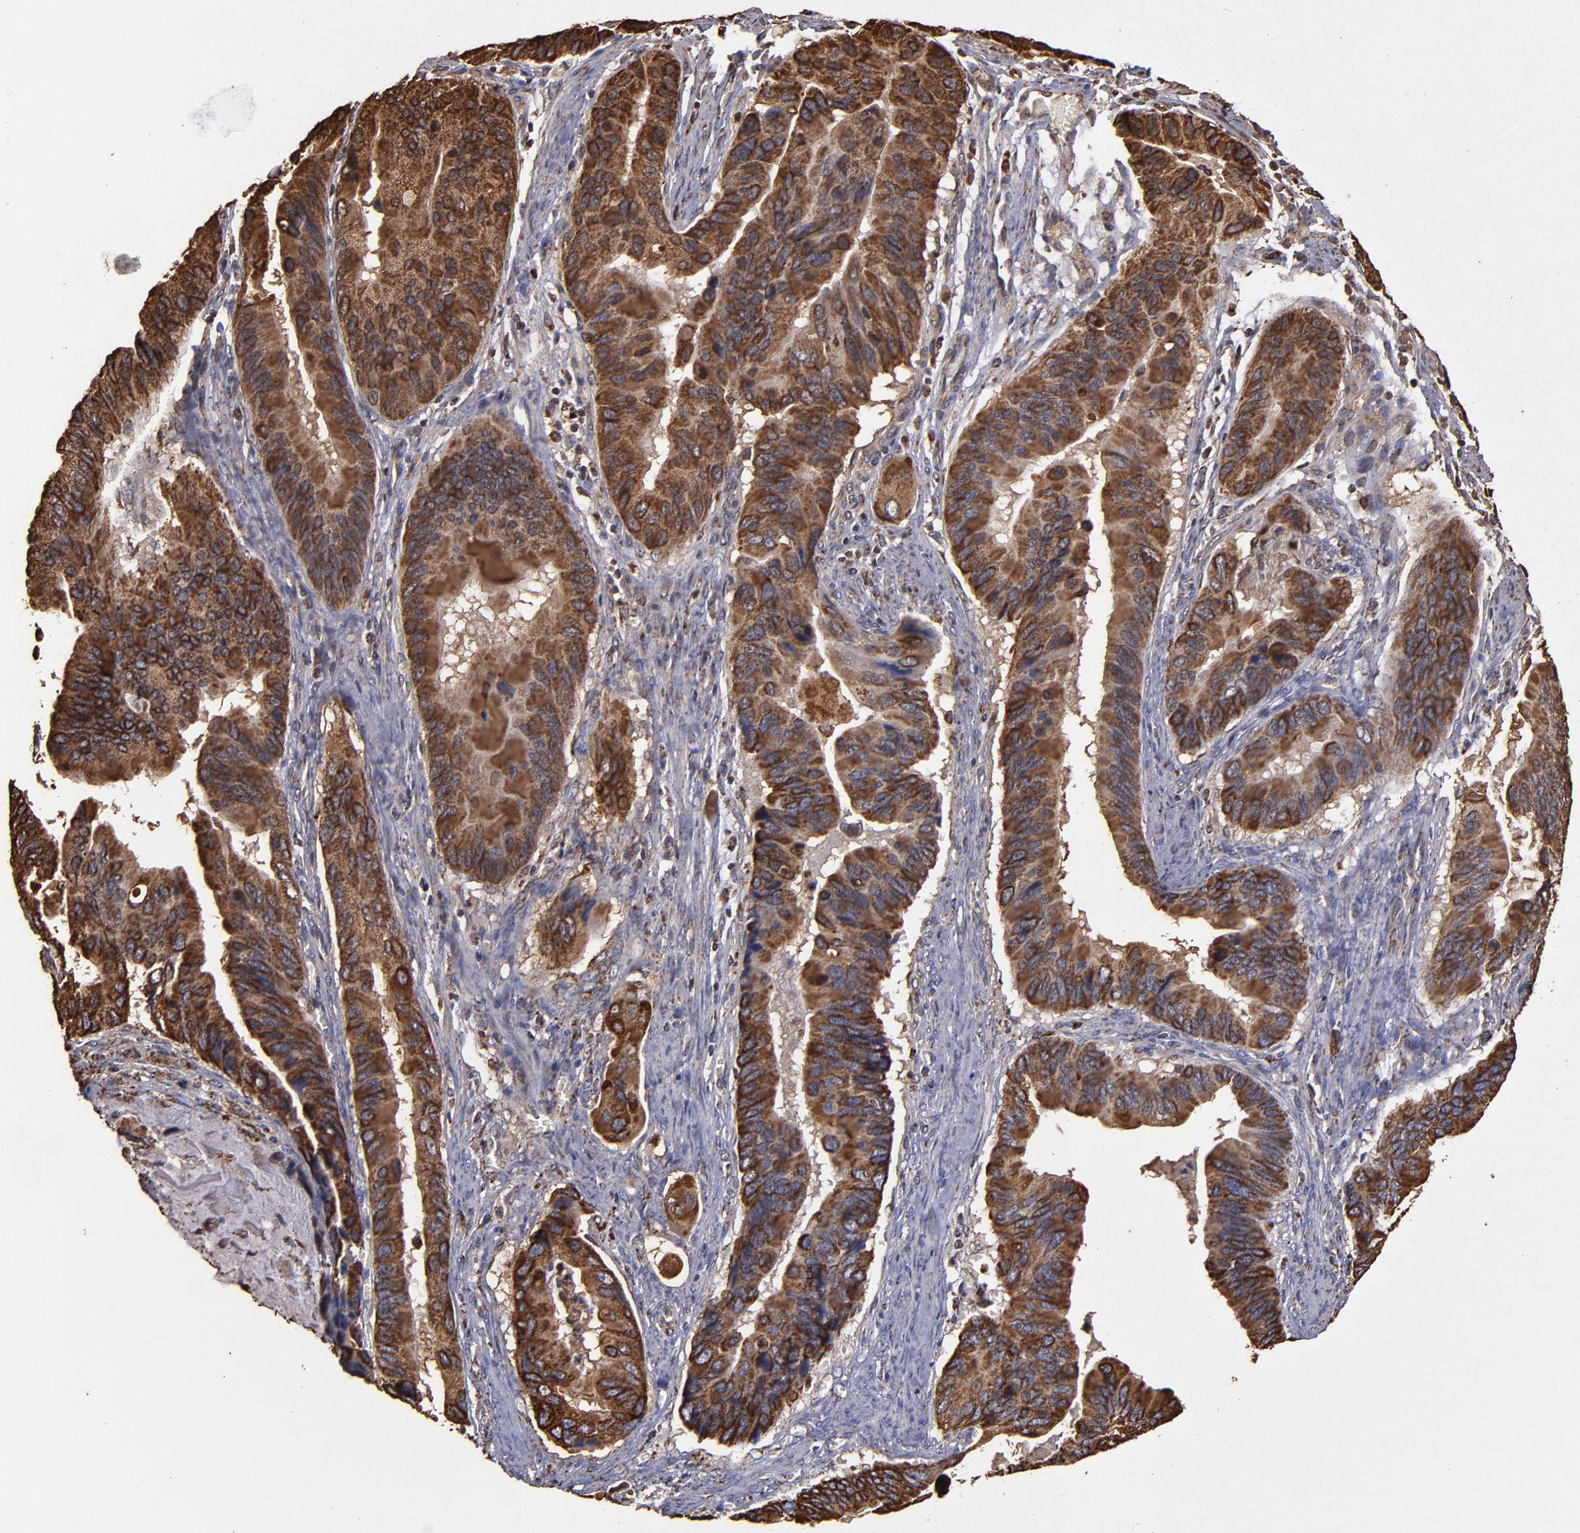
{"staining": {"intensity": "strong", "quantity": ">75%", "location": "cytoplasmic/membranous"}, "tissue": "stomach cancer", "cell_type": "Tumor cells", "image_type": "cancer", "snomed": [{"axis": "morphology", "description": "Adenocarcinoma, NOS"}, {"axis": "topography", "description": "Stomach, upper"}], "caption": "Brown immunohistochemical staining in stomach adenocarcinoma shows strong cytoplasmic/membranous expression in approximately >75% of tumor cells.", "gene": "SOD2", "patient": {"sex": "male", "age": 80}}